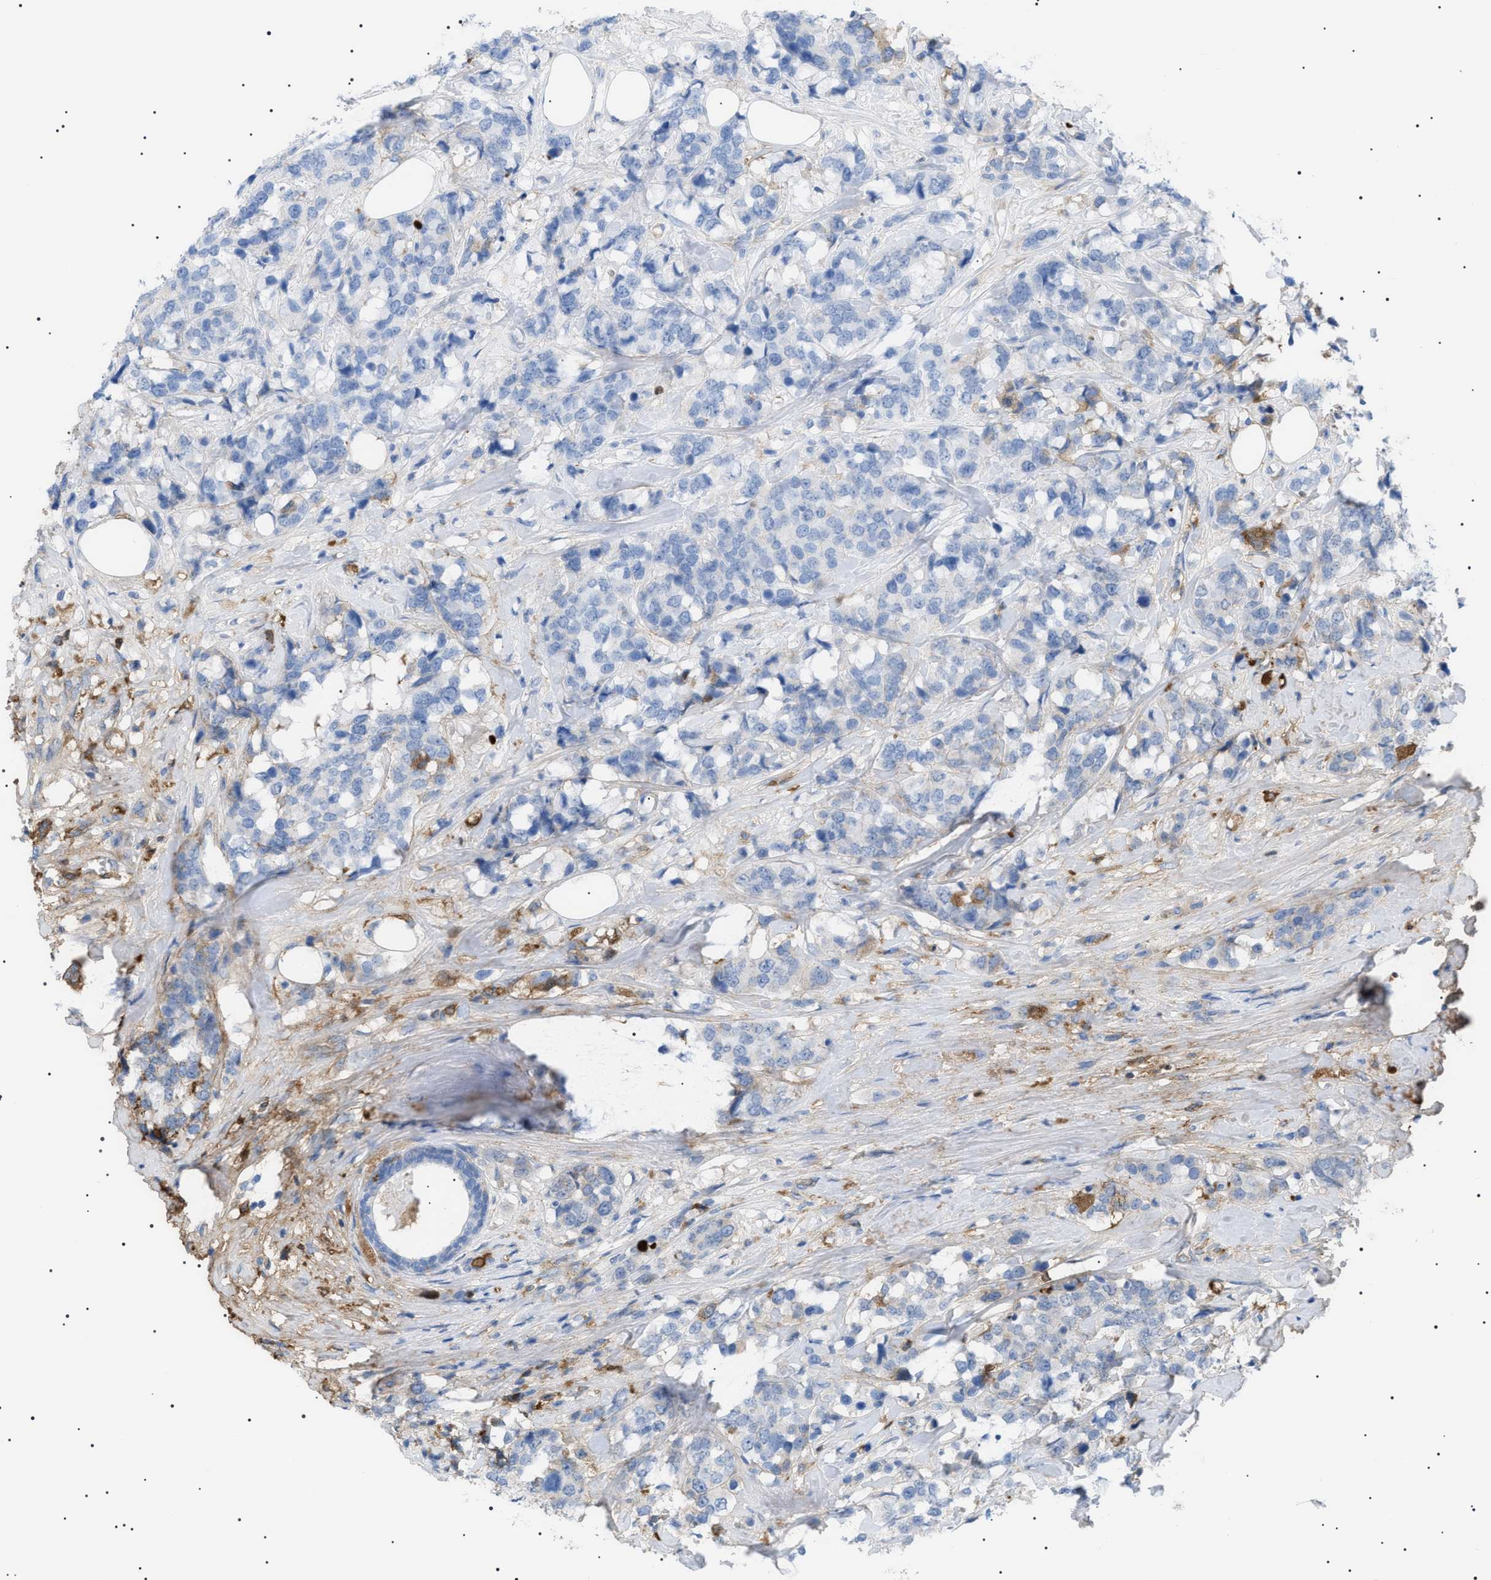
{"staining": {"intensity": "moderate", "quantity": "<25%", "location": "cytoplasmic/membranous"}, "tissue": "breast cancer", "cell_type": "Tumor cells", "image_type": "cancer", "snomed": [{"axis": "morphology", "description": "Lobular carcinoma"}, {"axis": "topography", "description": "Breast"}], "caption": "A brown stain shows moderate cytoplasmic/membranous positivity of a protein in breast cancer tumor cells.", "gene": "LPA", "patient": {"sex": "female", "age": 59}}